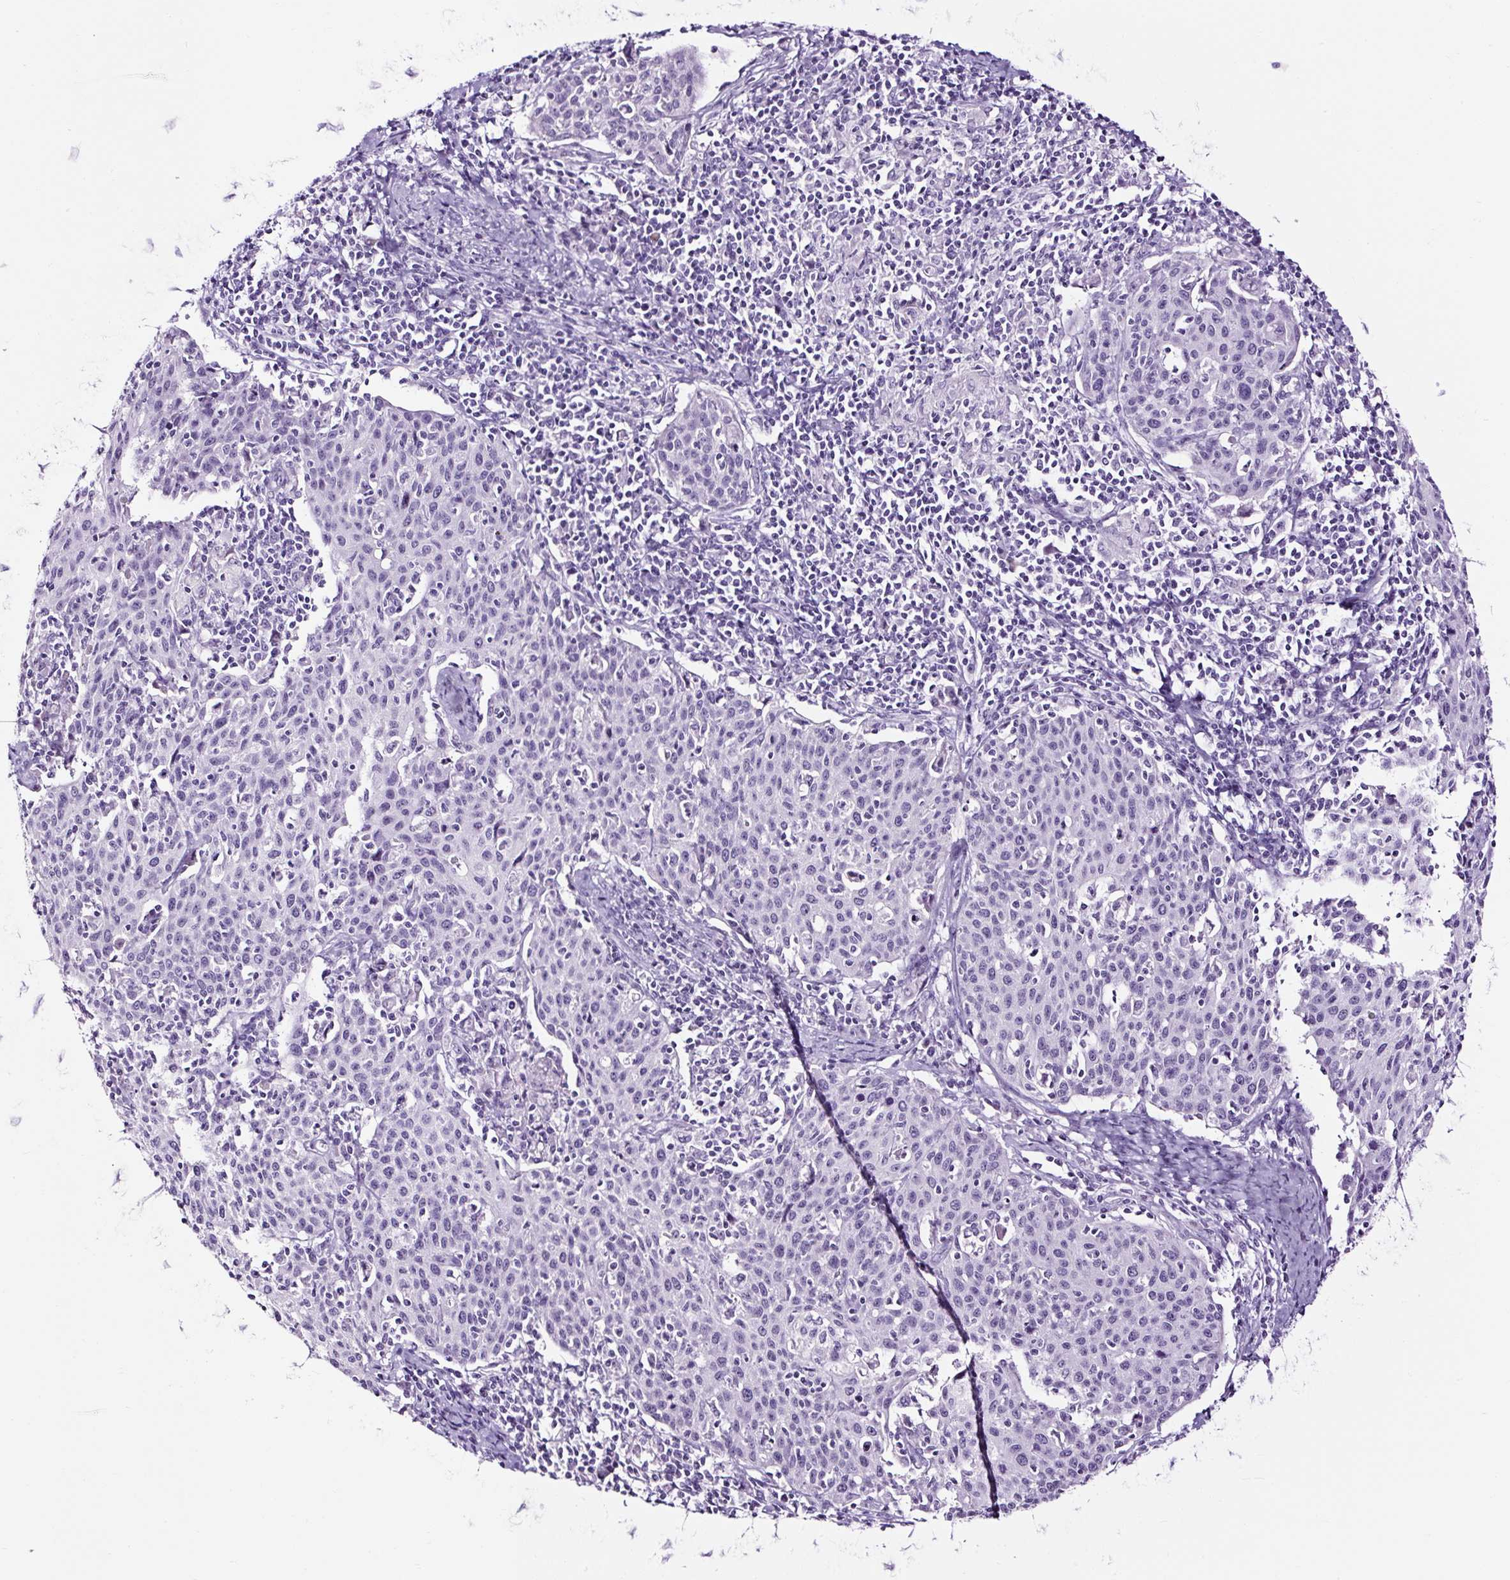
{"staining": {"intensity": "negative", "quantity": "none", "location": "none"}, "tissue": "cervical cancer", "cell_type": "Tumor cells", "image_type": "cancer", "snomed": [{"axis": "morphology", "description": "Squamous cell carcinoma, NOS"}, {"axis": "topography", "description": "Cervix"}], "caption": "The image exhibits no significant expression in tumor cells of cervical cancer (squamous cell carcinoma).", "gene": "NPHS2", "patient": {"sex": "female", "age": 38}}